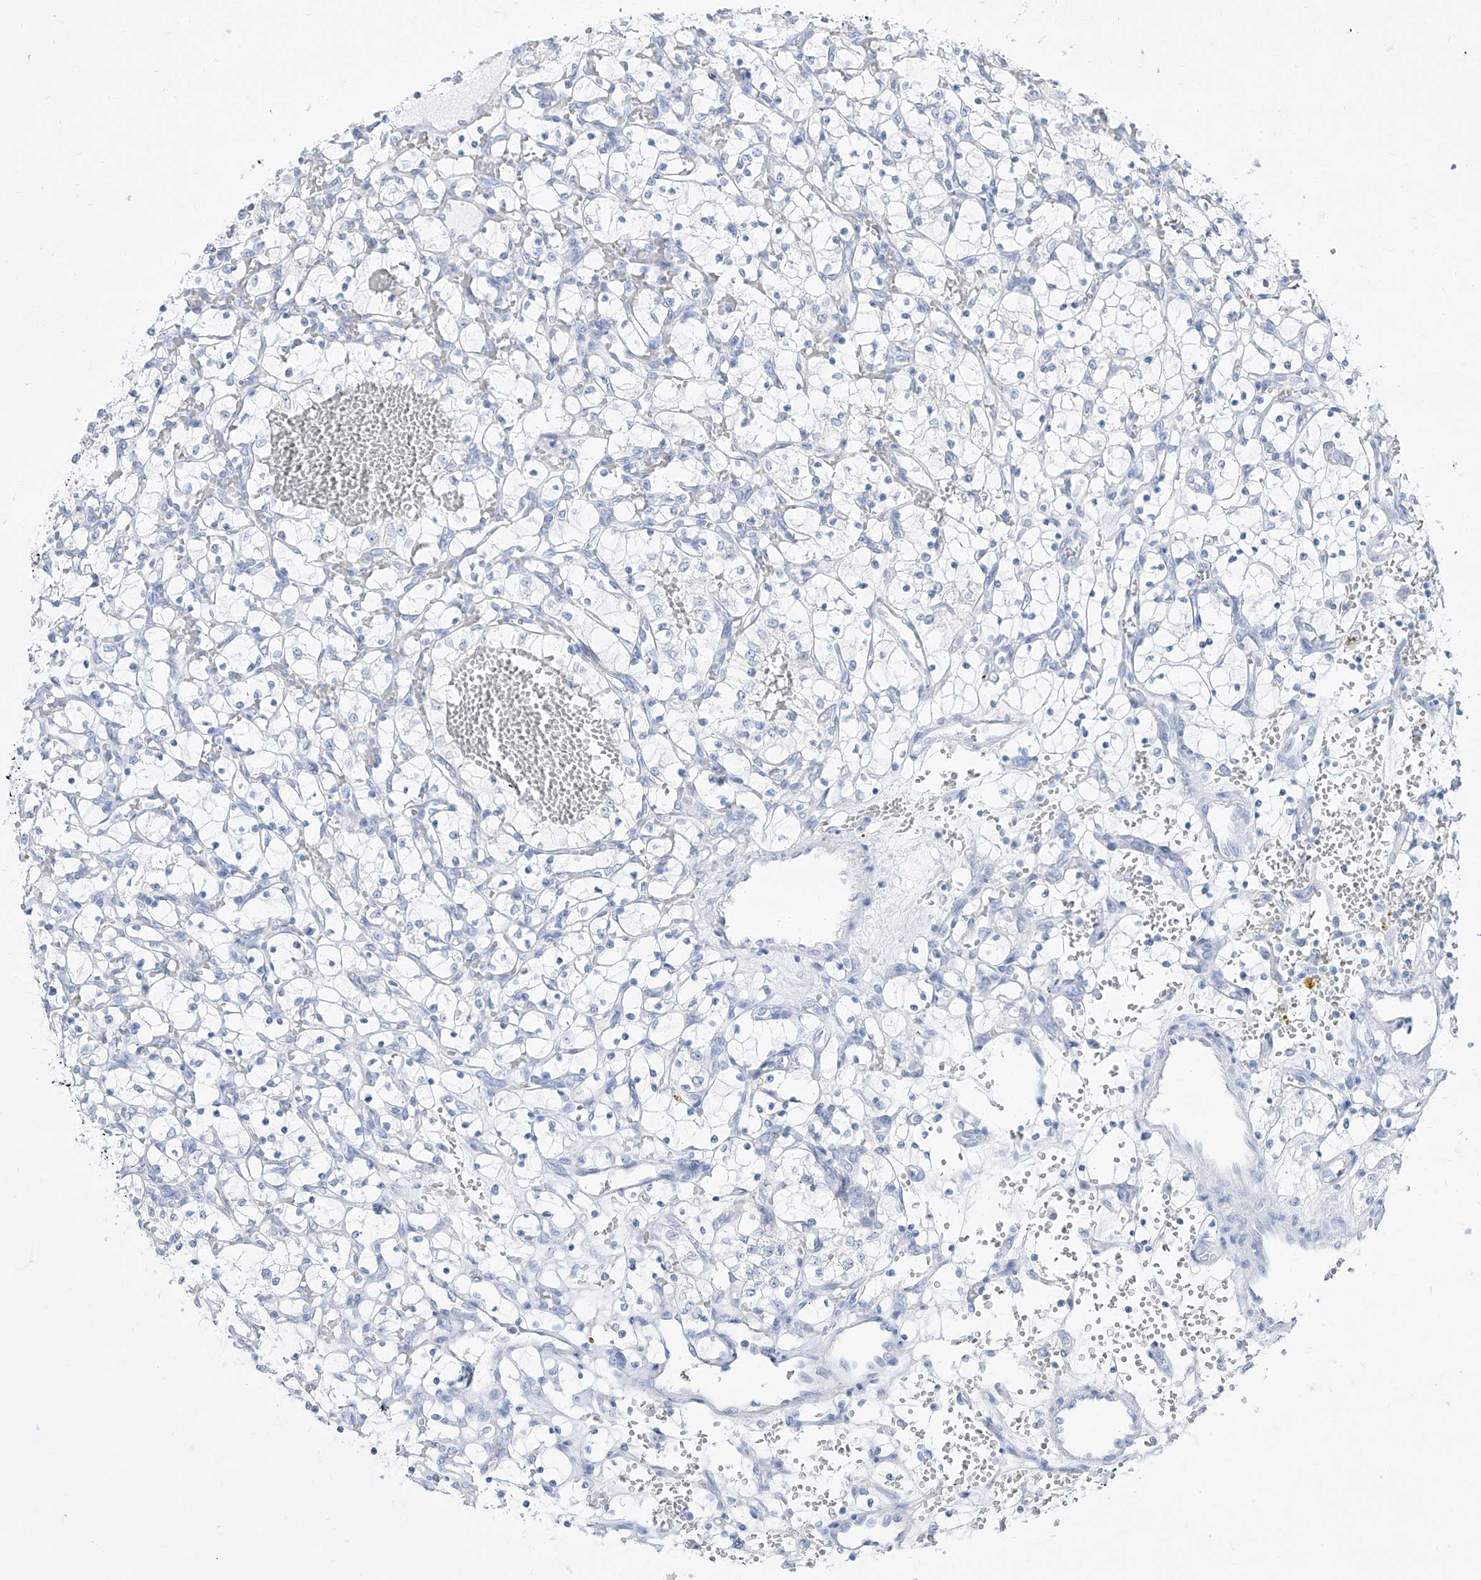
{"staining": {"intensity": "negative", "quantity": "none", "location": "none"}, "tissue": "renal cancer", "cell_type": "Tumor cells", "image_type": "cancer", "snomed": [{"axis": "morphology", "description": "Adenocarcinoma, NOS"}, {"axis": "topography", "description": "Kidney"}], "caption": "Renal adenocarcinoma stained for a protein using immunohistochemistry shows no staining tumor cells.", "gene": "TXLNB", "patient": {"sex": "female", "age": 69}}